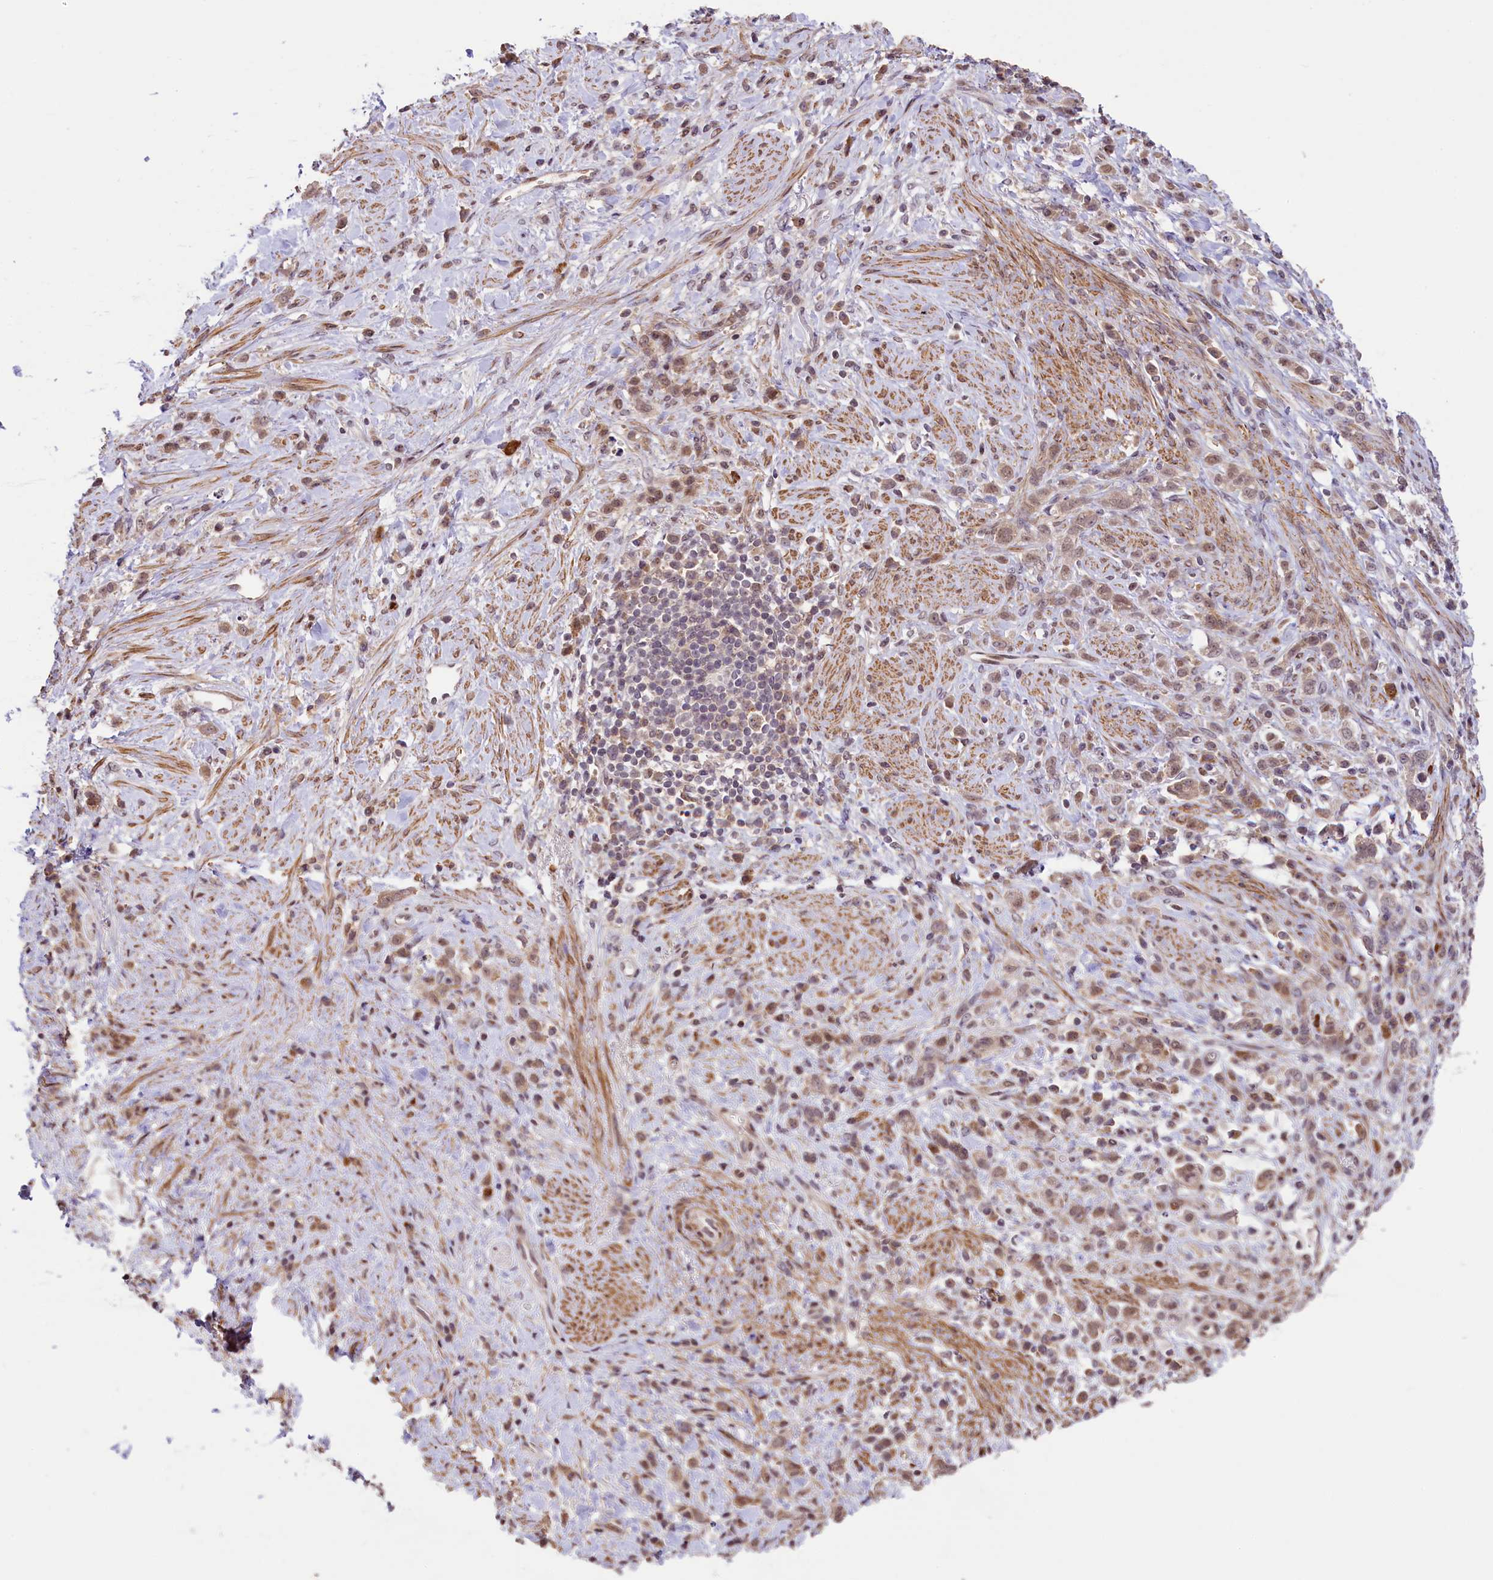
{"staining": {"intensity": "weak", "quantity": ">75%", "location": "cytoplasmic/membranous,nuclear"}, "tissue": "stomach cancer", "cell_type": "Tumor cells", "image_type": "cancer", "snomed": [{"axis": "morphology", "description": "Adenocarcinoma, NOS"}, {"axis": "topography", "description": "Stomach"}], "caption": "This micrograph displays immunohistochemistry (IHC) staining of human stomach cancer (adenocarcinoma), with low weak cytoplasmic/membranous and nuclear positivity in approximately >75% of tumor cells.", "gene": "RBBP8", "patient": {"sex": "female", "age": 60}}